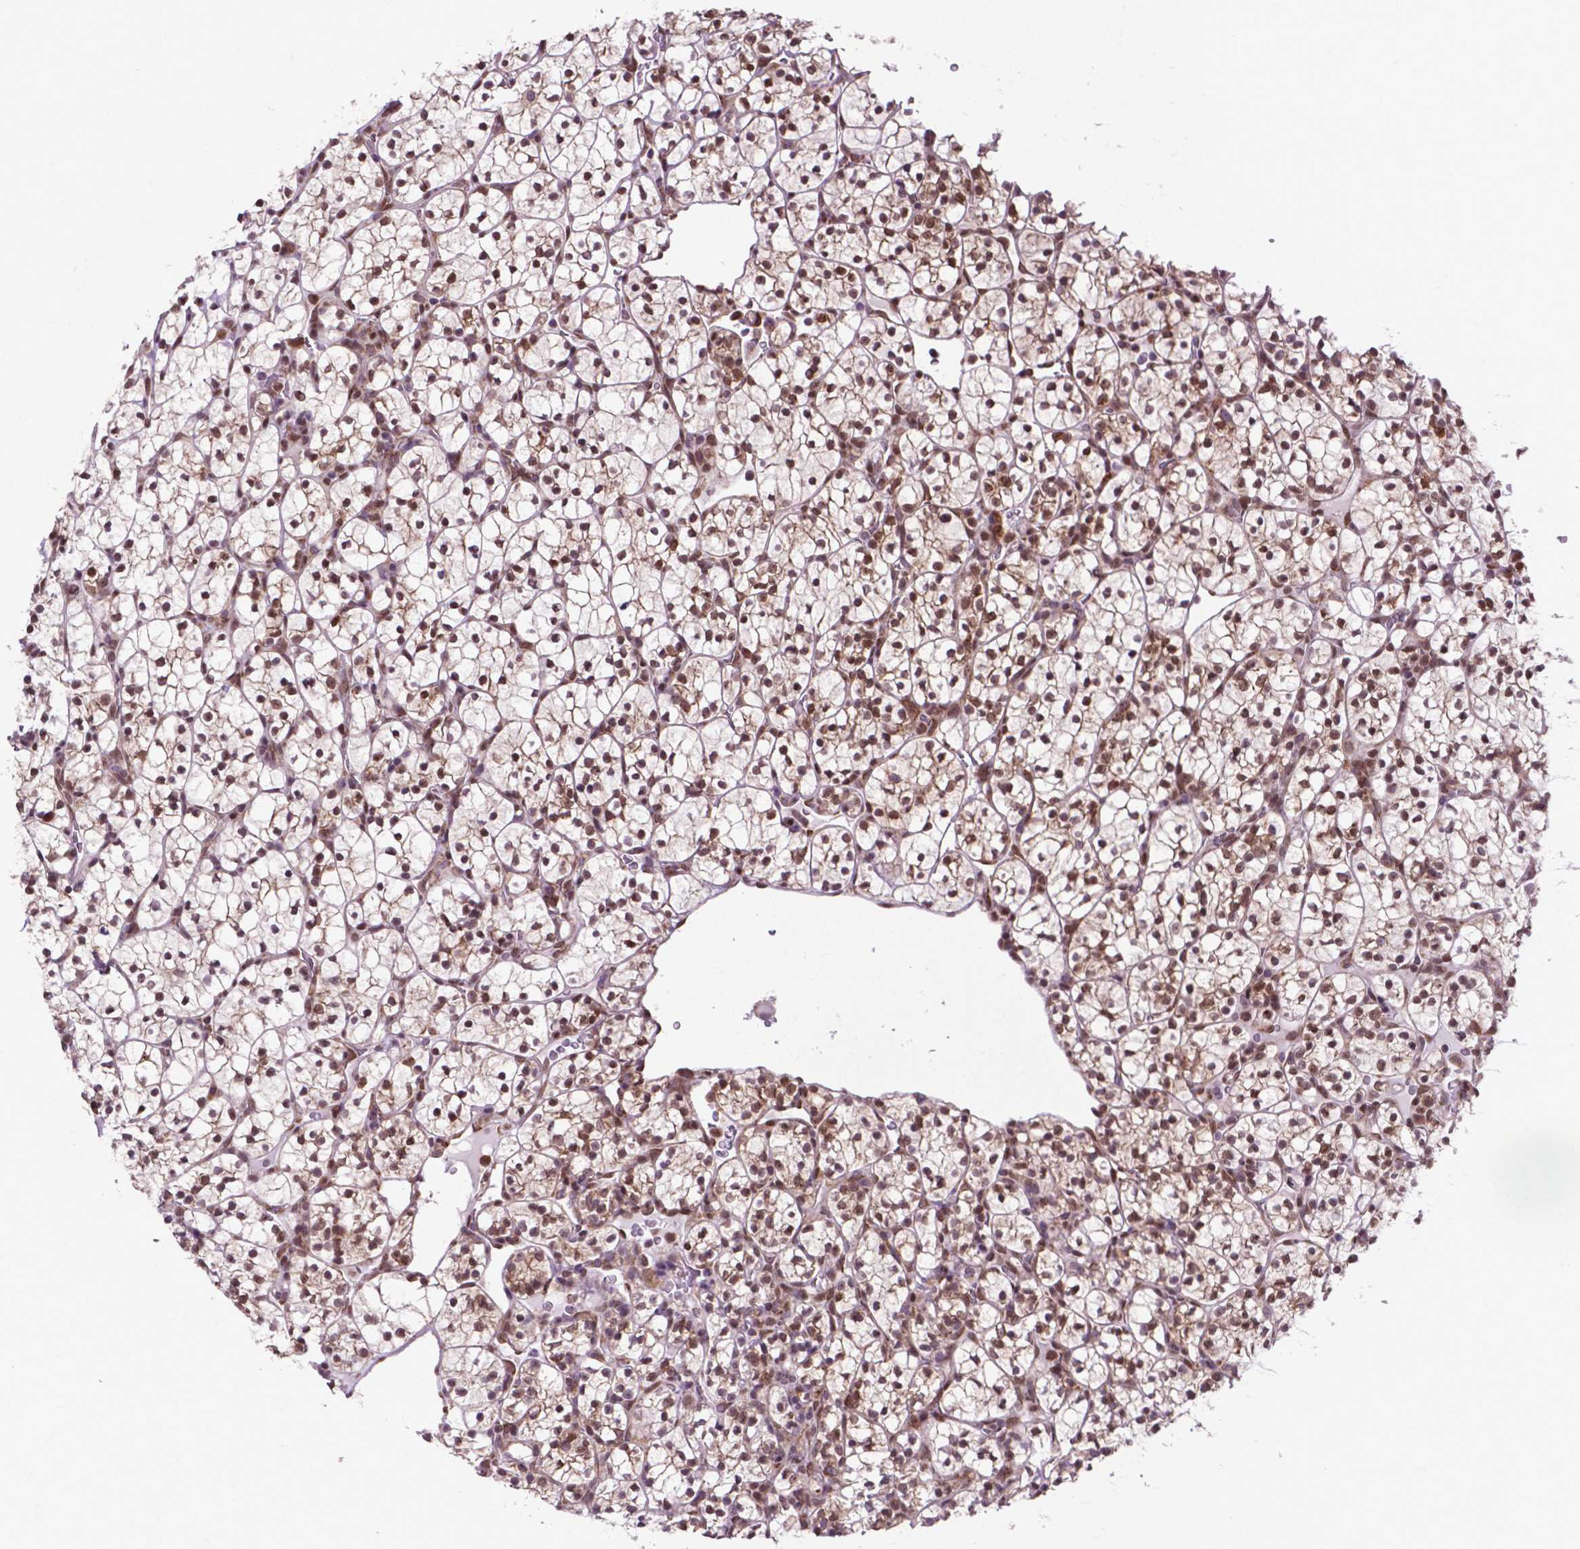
{"staining": {"intensity": "moderate", "quantity": ">75%", "location": "cytoplasmic/membranous,nuclear"}, "tissue": "renal cancer", "cell_type": "Tumor cells", "image_type": "cancer", "snomed": [{"axis": "morphology", "description": "Adenocarcinoma, NOS"}, {"axis": "topography", "description": "Kidney"}], "caption": "Renal adenocarcinoma was stained to show a protein in brown. There is medium levels of moderate cytoplasmic/membranous and nuclear expression in about >75% of tumor cells. Nuclei are stained in blue.", "gene": "WDR83OS", "patient": {"sex": "female", "age": 89}}